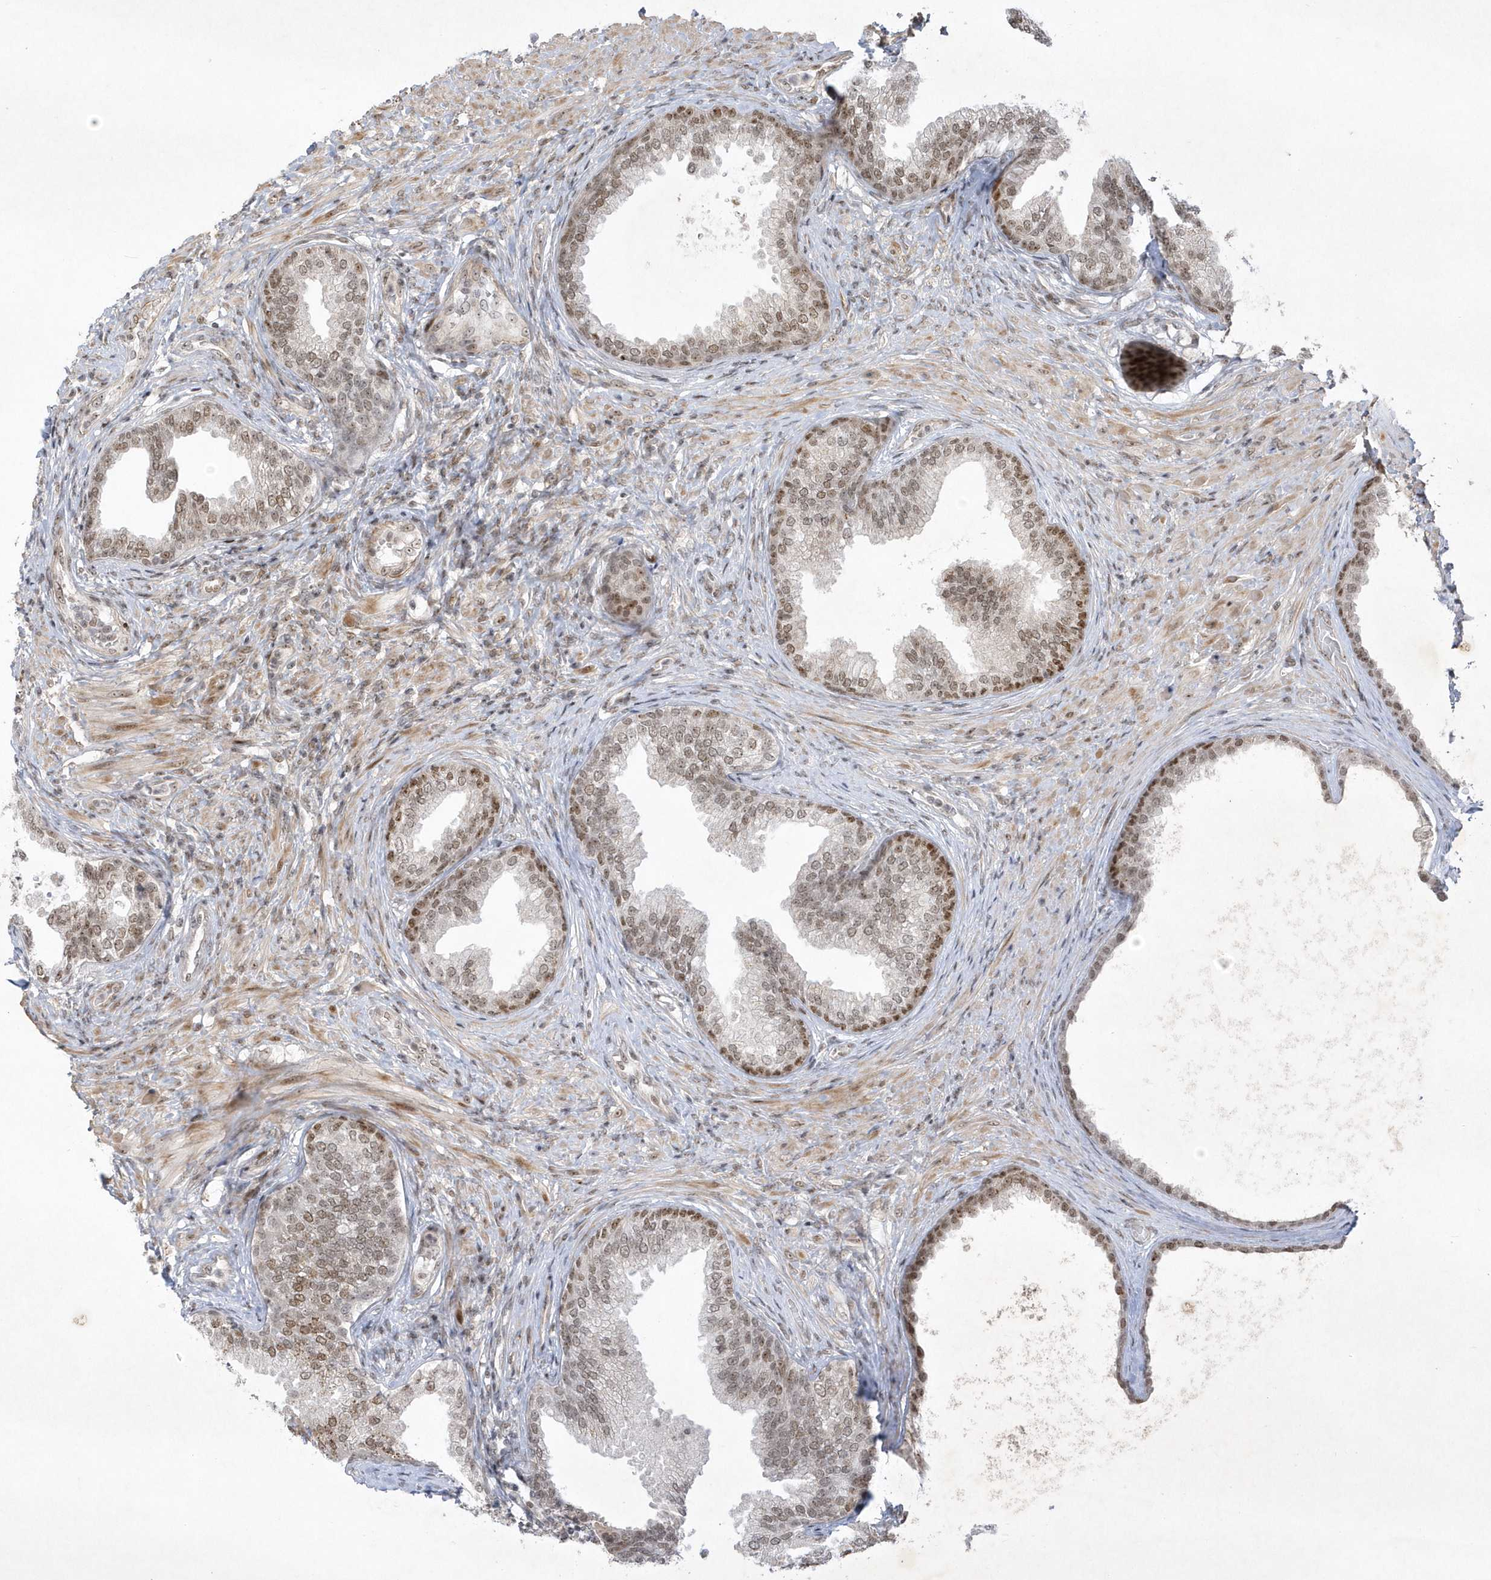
{"staining": {"intensity": "moderate", "quantity": ">75%", "location": "nuclear"}, "tissue": "prostate", "cell_type": "Glandular cells", "image_type": "normal", "snomed": [{"axis": "morphology", "description": "Normal tissue, NOS"}, {"axis": "topography", "description": "Prostate"}], "caption": "Immunohistochemistry (DAB) staining of benign prostate reveals moderate nuclear protein staining in about >75% of glandular cells.", "gene": "NPM3", "patient": {"sex": "male", "age": 76}}